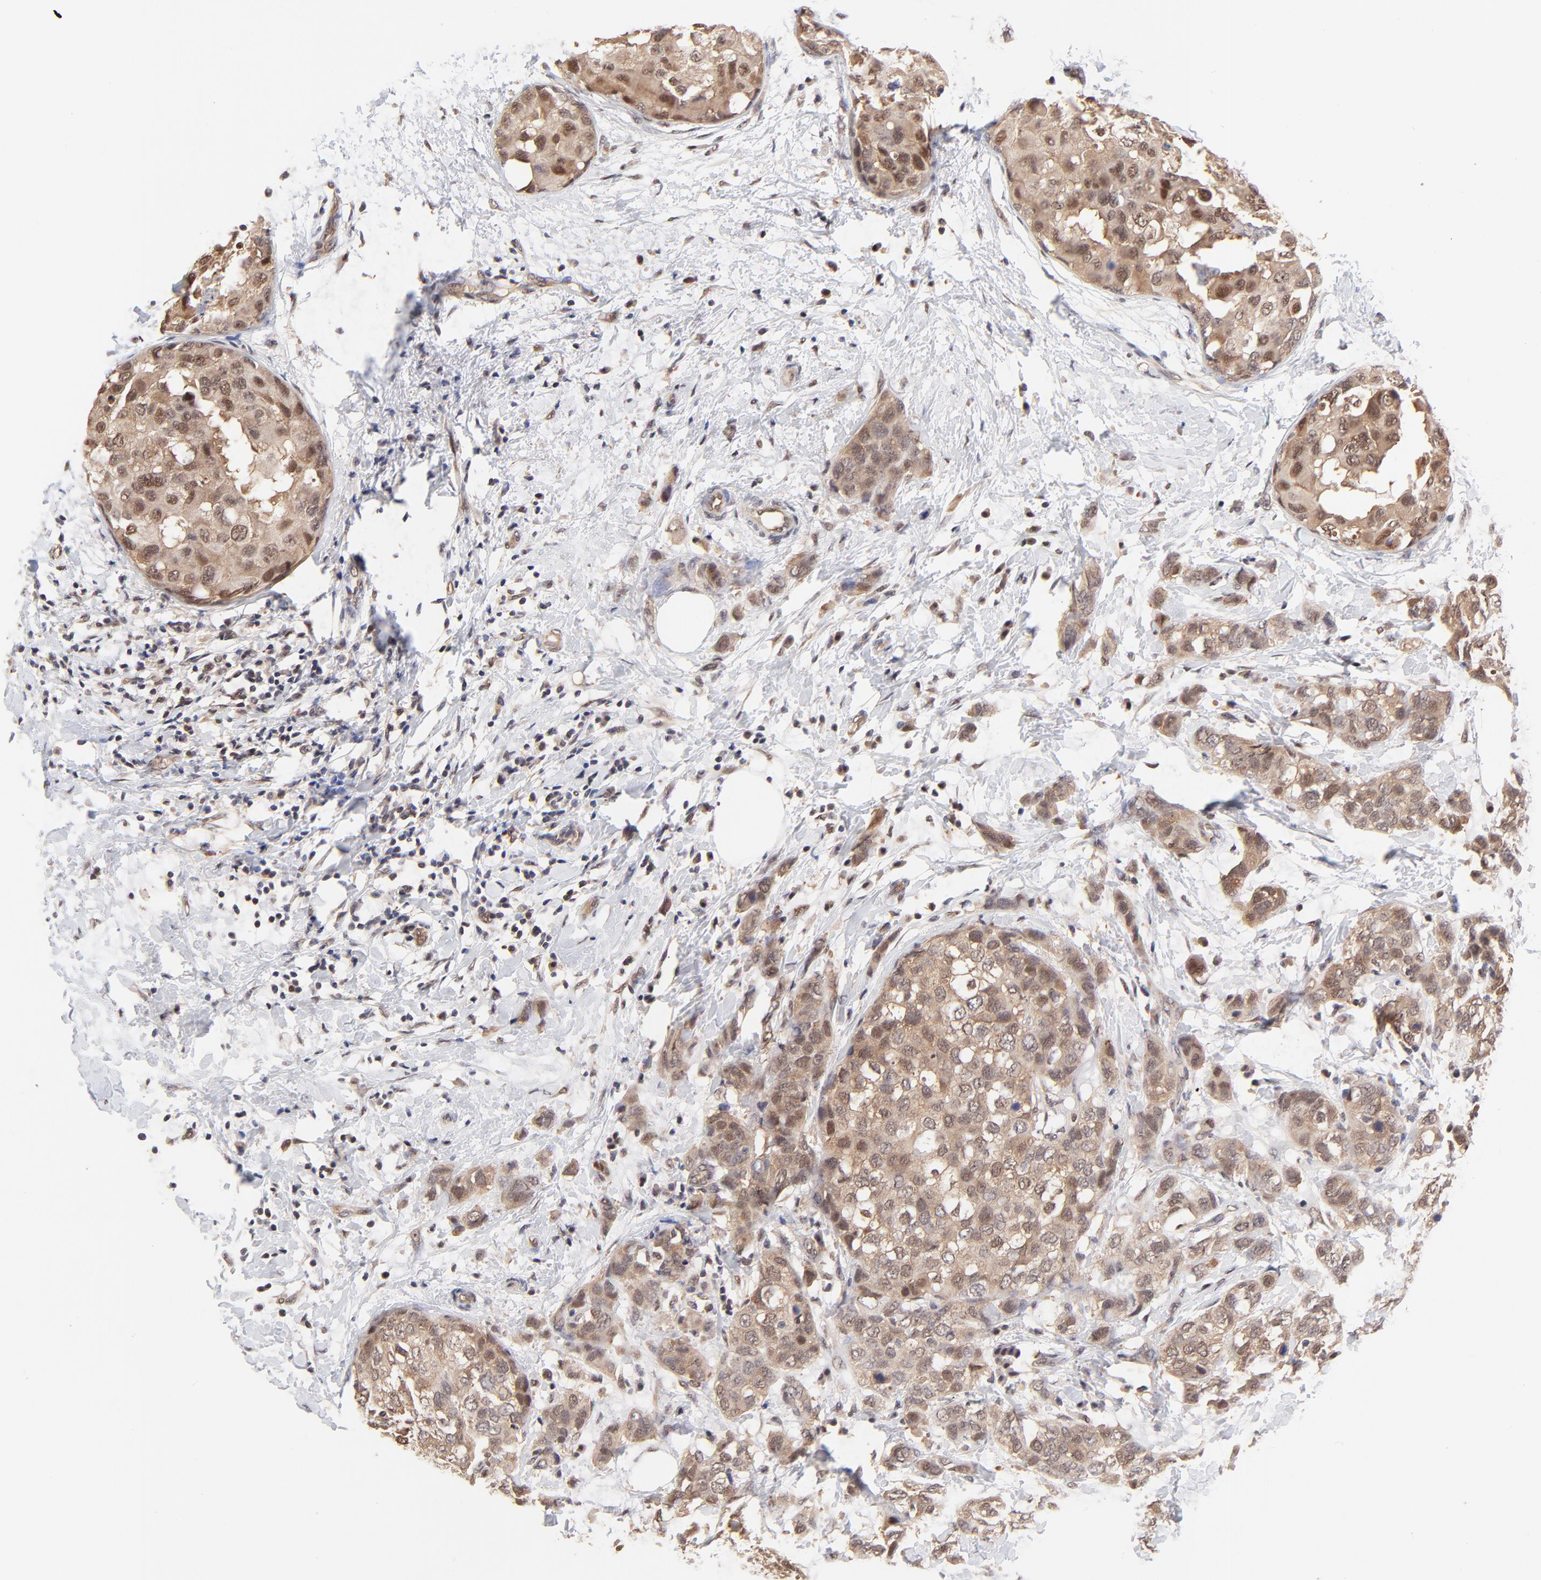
{"staining": {"intensity": "weak", "quantity": "25%-75%", "location": "cytoplasmic/membranous,nuclear"}, "tissue": "breast cancer", "cell_type": "Tumor cells", "image_type": "cancer", "snomed": [{"axis": "morphology", "description": "Normal tissue, NOS"}, {"axis": "morphology", "description": "Duct carcinoma"}, {"axis": "topography", "description": "Breast"}], "caption": "DAB immunohistochemical staining of human breast cancer demonstrates weak cytoplasmic/membranous and nuclear protein positivity in approximately 25%-75% of tumor cells.", "gene": "PSMC4", "patient": {"sex": "female", "age": 50}}